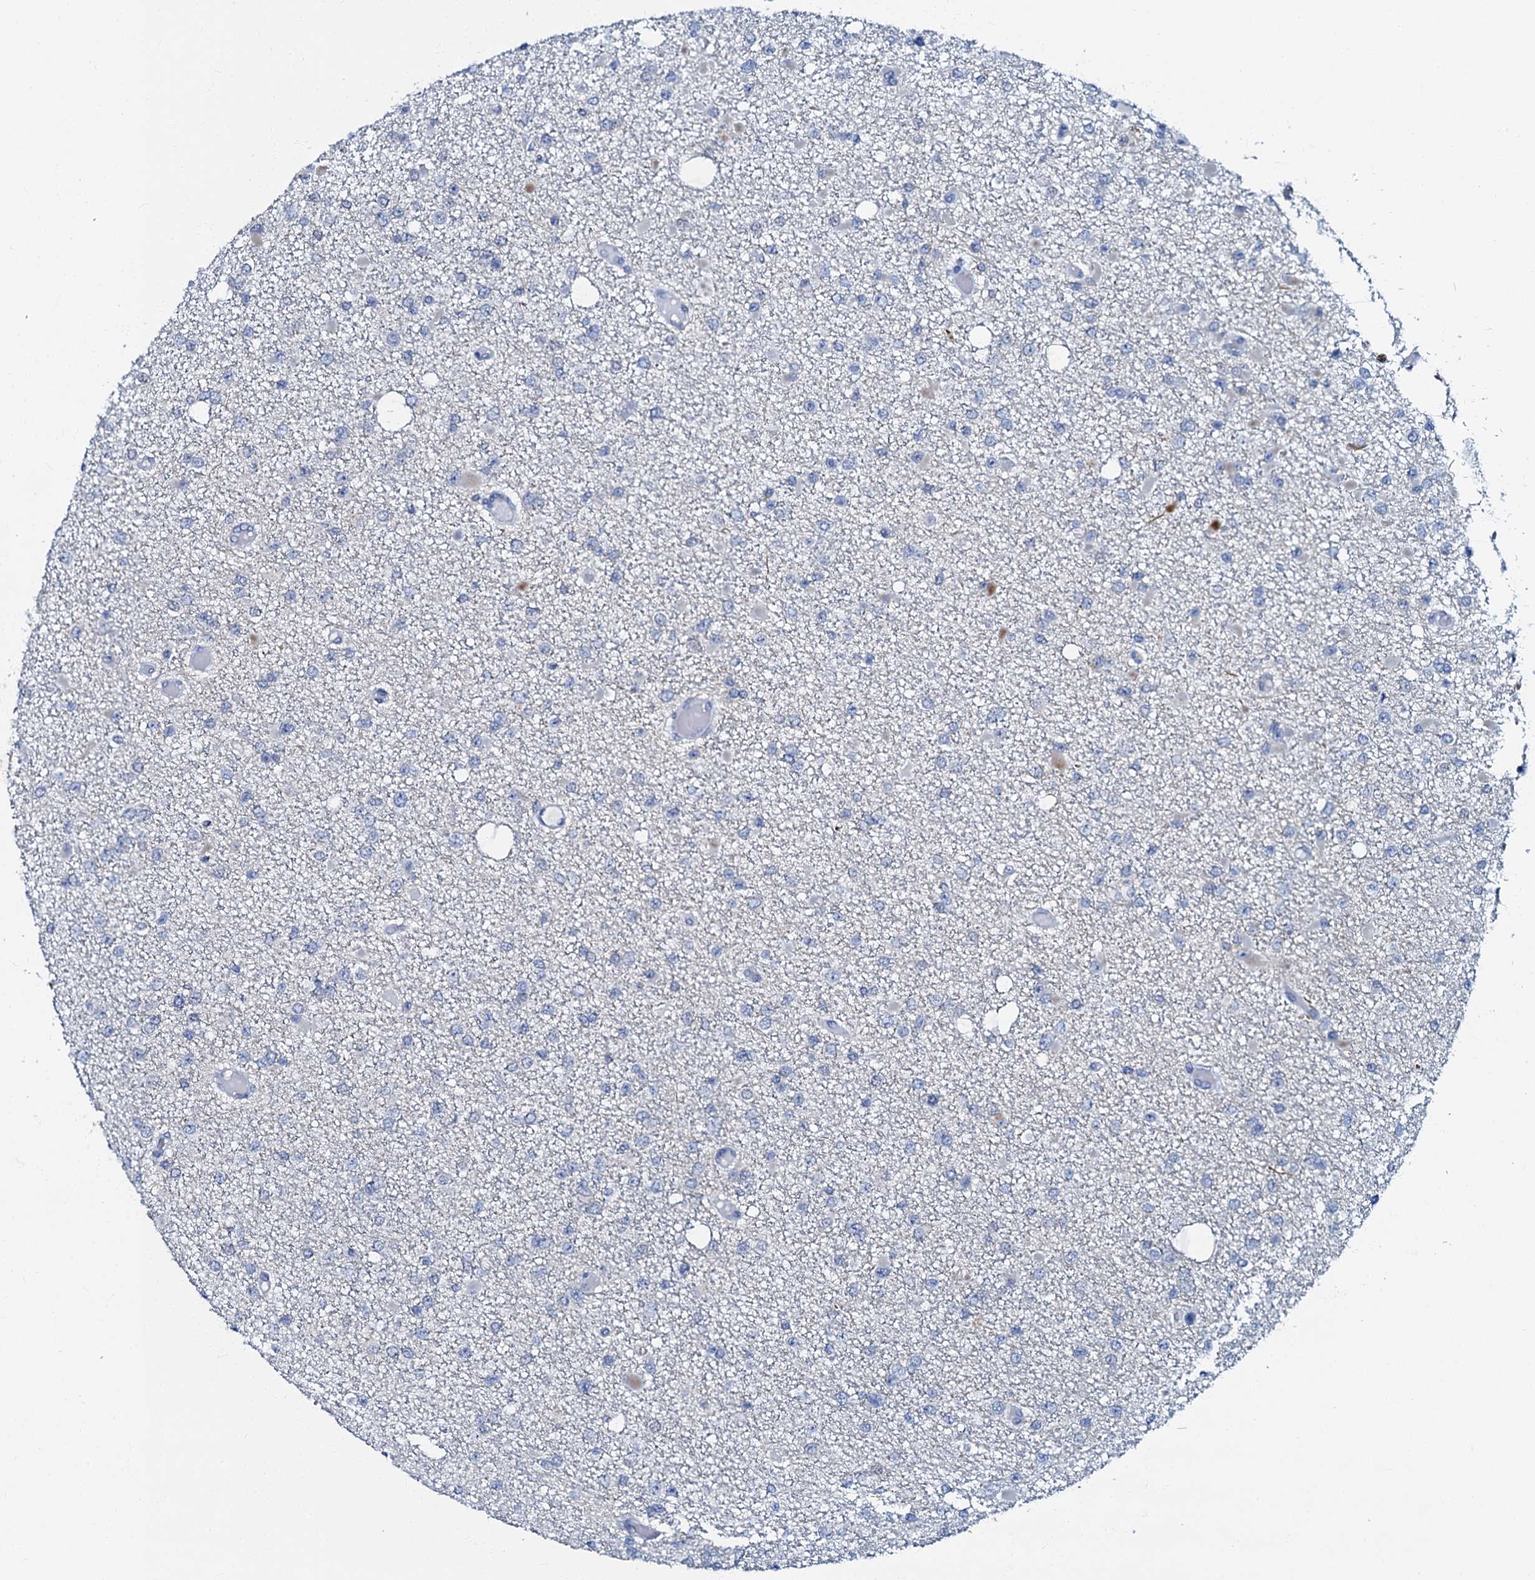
{"staining": {"intensity": "negative", "quantity": "none", "location": "none"}, "tissue": "glioma", "cell_type": "Tumor cells", "image_type": "cancer", "snomed": [{"axis": "morphology", "description": "Glioma, malignant, Low grade"}, {"axis": "topography", "description": "Brain"}], "caption": "This is an immunohistochemistry (IHC) histopathology image of glioma. There is no staining in tumor cells.", "gene": "MFSD5", "patient": {"sex": "female", "age": 22}}